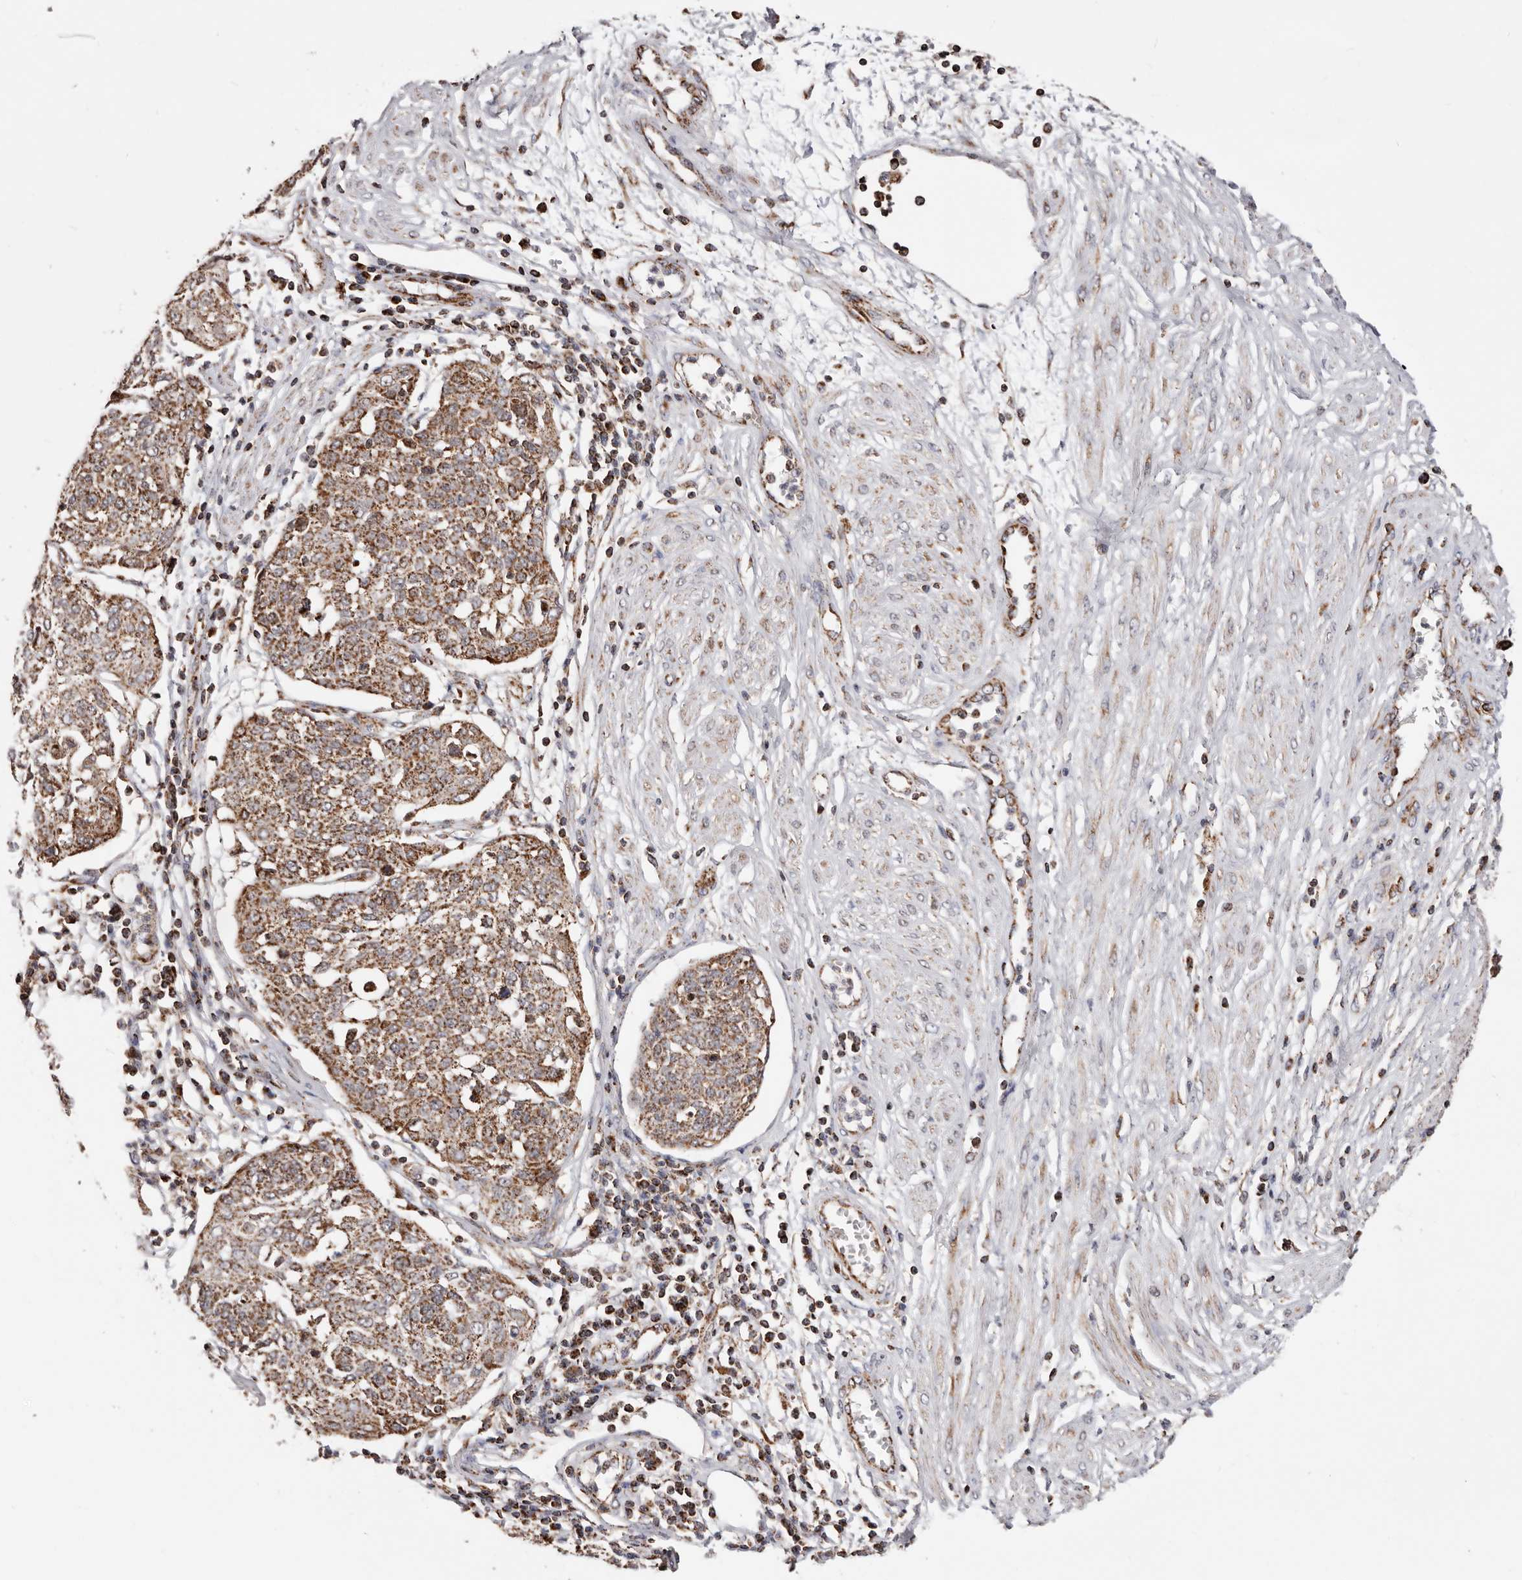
{"staining": {"intensity": "moderate", "quantity": ">75%", "location": "cytoplasmic/membranous"}, "tissue": "cervical cancer", "cell_type": "Tumor cells", "image_type": "cancer", "snomed": [{"axis": "morphology", "description": "Squamous cell carcinoma, NOS"}, {"axis": "topography", "description": "Cervix"}], "caption": "A micrograph of human cervical squamous cell carcinoma stained for a protein exhibits moderate cytoplasmic/membranous brown staining in tumor cells.", "gene": "PRKACB", "patient": {"sex": "female", "age": 34}}